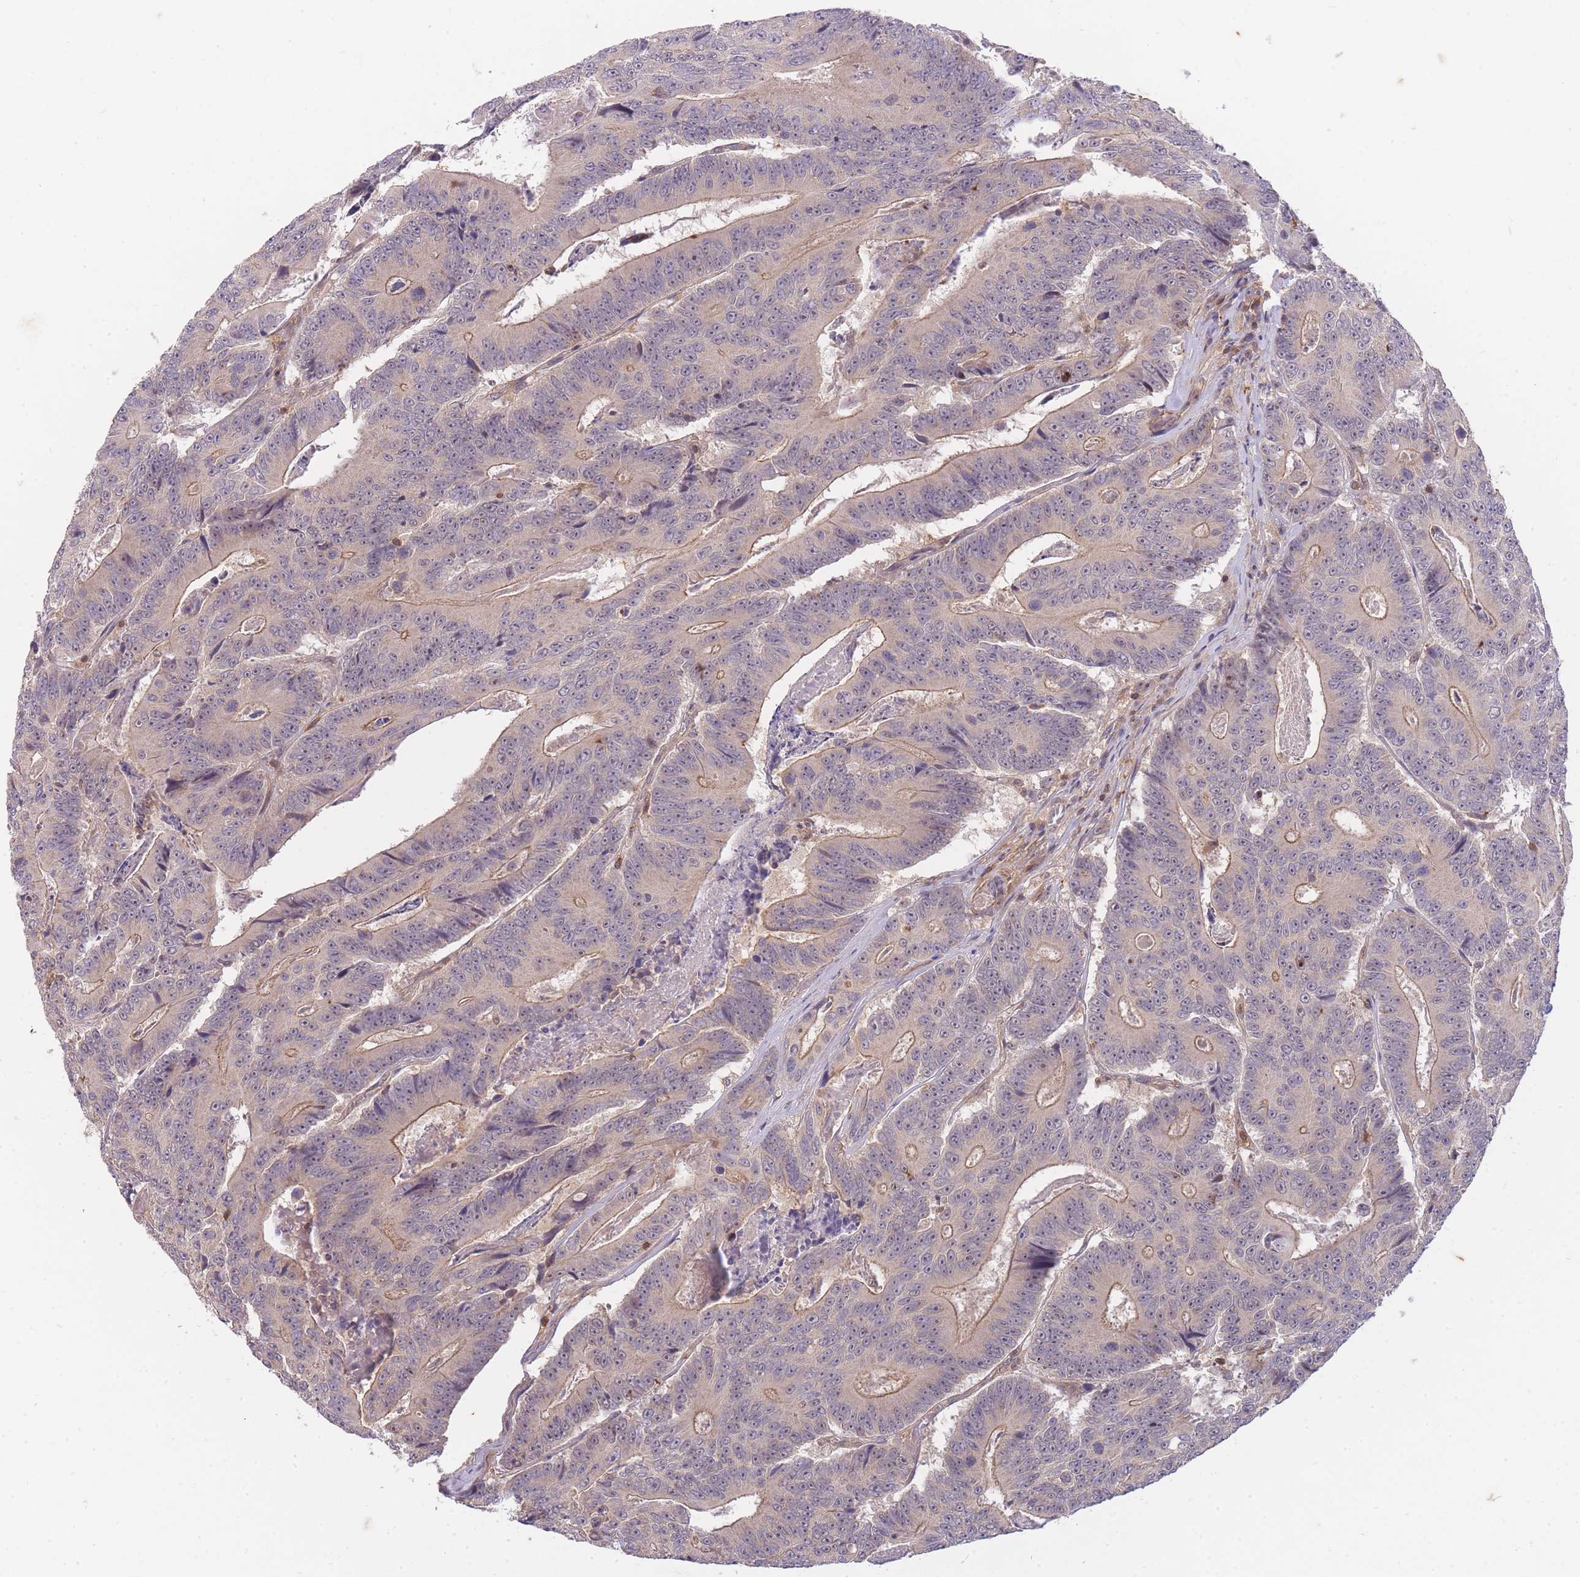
{"staining": {"intensity": "weak", "quantity": "25%-75%", "location": "cytoplasmic/membranous"}, "tissue": "colorectal cancer", "cell_type": "Tumor cells", "image_type": "cancer", "snomed": [{"axis": "morphology", "description": "Adenocarcinoma, NOS"}, {"axis": "topography", "description": "Colon"}], "caption": "Adenocarcinoma (colorectal) stained for a protein exhibits weak cytoplasmic/membranous positivity in tumor cells.", "gene": "ST8SIA4", "patient": {"sex": "male", "age": 83}}